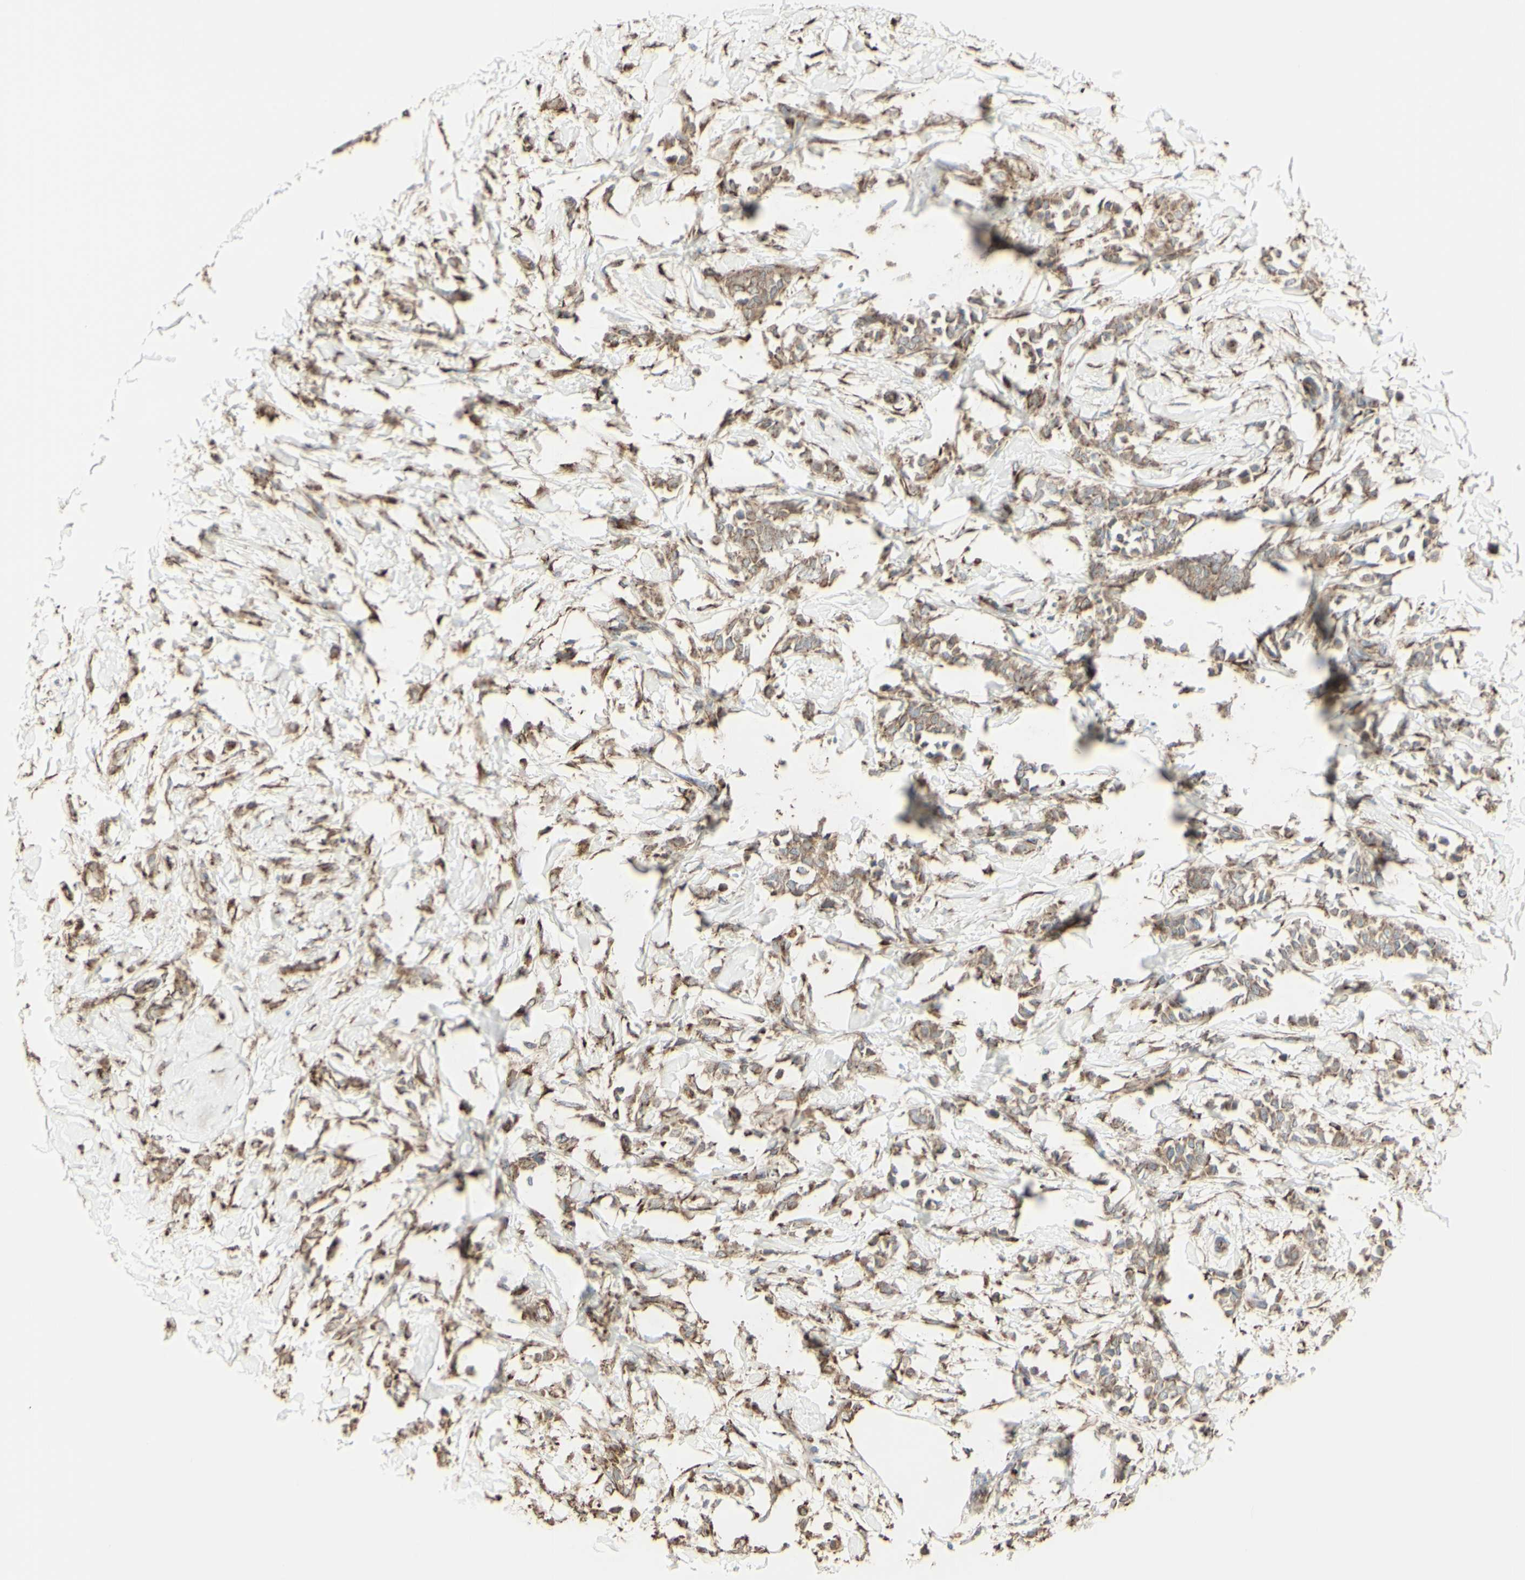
{"staining": {"intensity": "weak", "quantity": ">75%", "location": "cytoplasmic/membranous"}, "tissue": "breast cancer", "cell_type": "Tumor cells", "image_type": "cancer", "snomed": [{"axis": "morphology", "description": "Lobular carcinoma, in situ"}, {"axis": "morphology", "description": "Lobular carcinoma"}, {"axis": "topography", "description": "Breast"}], "caption": "Immunohistochemical staining of human breast cancer displays low levels of weak cytoplasmic/membranous positivity in approximately >75% of tumor cells.", "gene": "EEF1B2", "patient": {"sex": "female", "age": 41}}